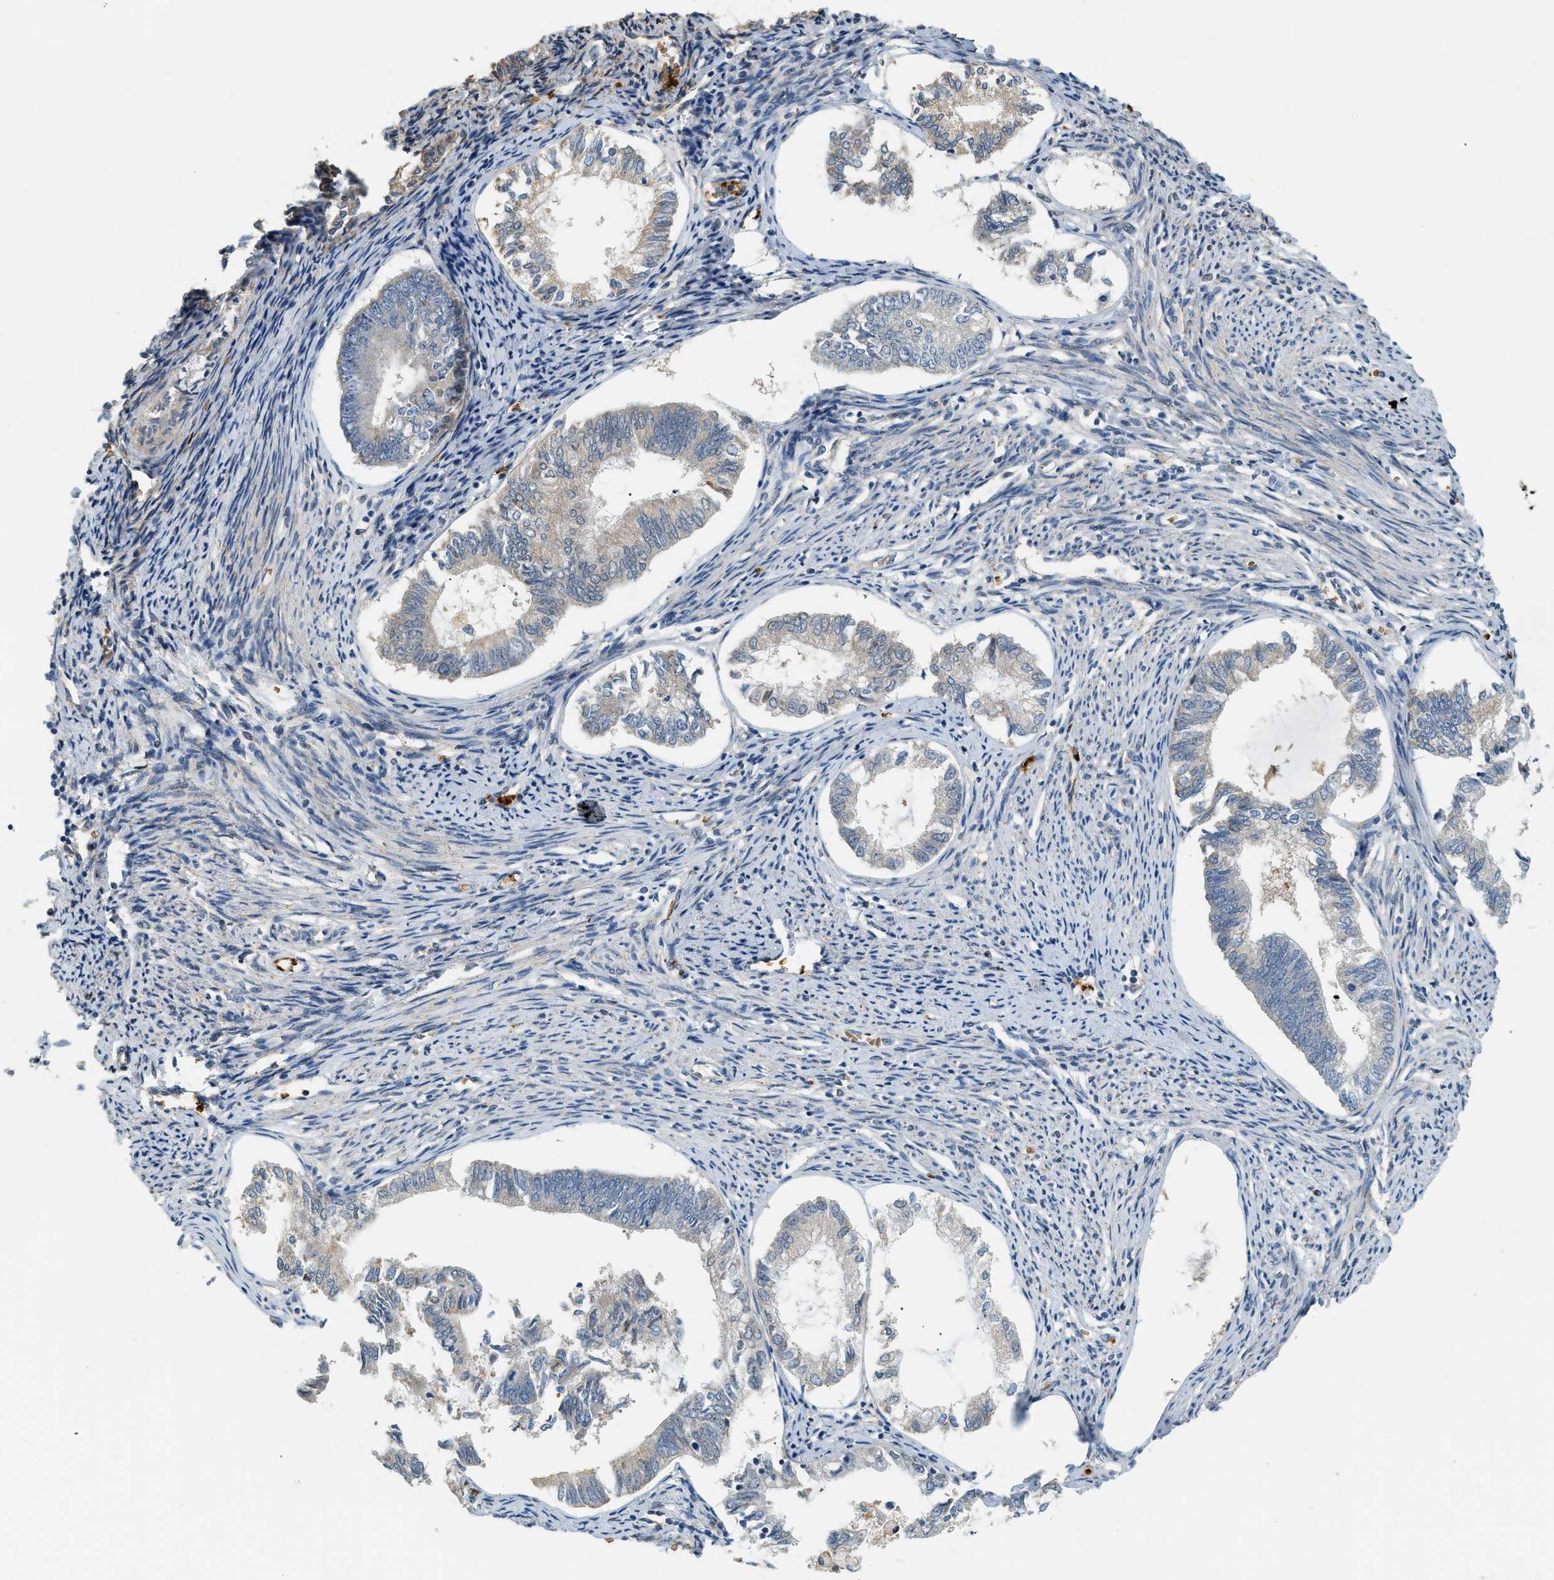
{"staining": {"intensity": "negative", "quantity": "none", "location": "none"}, "tissue": "endometrial cancer", "cell_type": "Tumor cells", "image_type": "cancer", "snomed": [{"axis": "morphology", "description": "Adenocarcinoma, NOS"}, {"axis": "topography", "description": "Endometrium"}], "caption": "This is an IHC histopathology image of human endometrial cancer. There is no expression in tumor cells.", "gene": "CYTH2", "patient": {"sex": "female", "age": 86}}